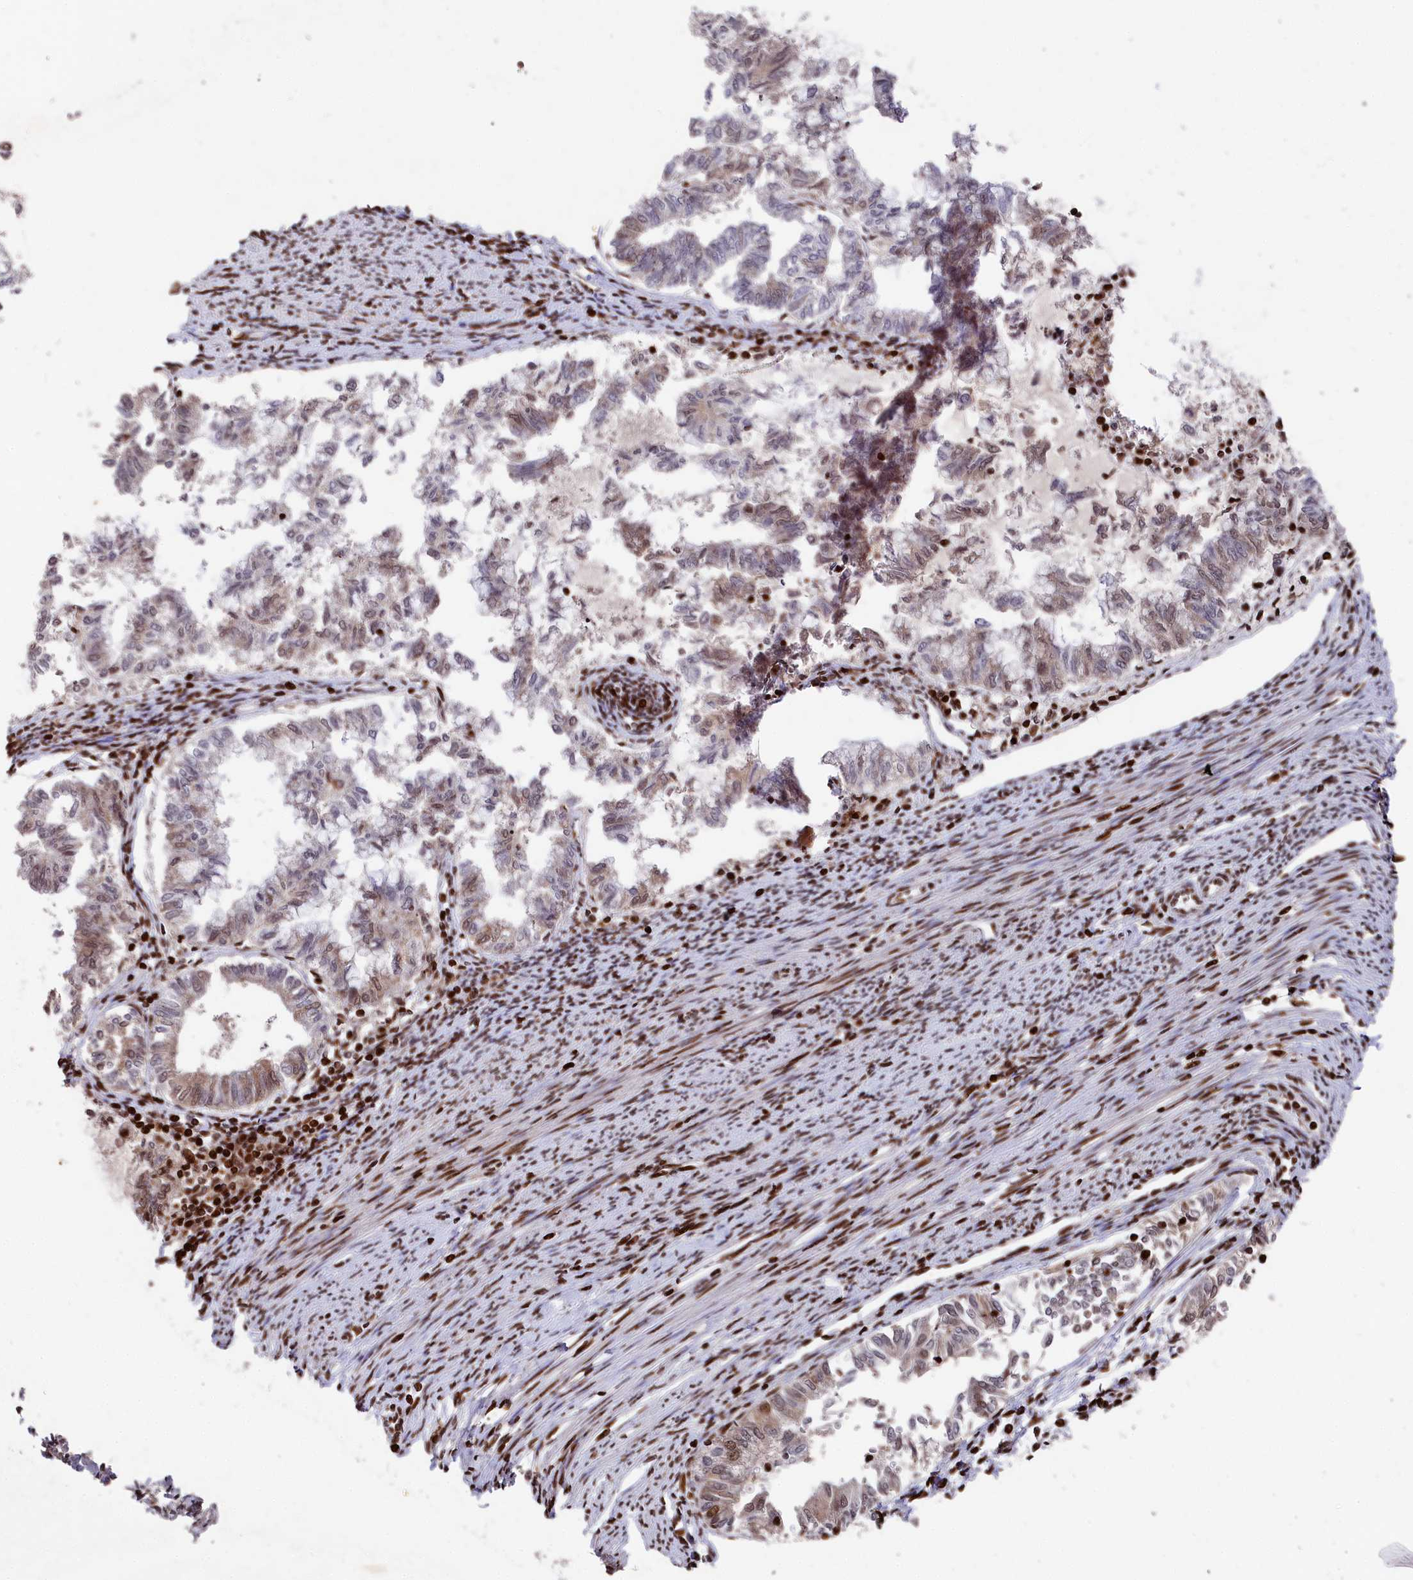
{"staining": {"intensity": "moderate", "quantity": "<25%", "location": "cytoplasmic/membranous,nuclear"}, "tissue": "endometrial cancer", "cell_type": "Tumor cells", "image_type": "cancer", "snomed": [{"axis": "morphology", "description": "Adenocarcinoma, NOS"}, {"axis": "topography", "description": "Endometrium"}], "caption": "Human endometrial cancer (adenocarcinoma) stained with a brown dye demonstrates moderate cytoplasmic/membranous and nuclear positive positivity in approximately <25% of tumor cells.", "gene": "MCF2L2", "patient": {"sex": "female", "age": 79}}